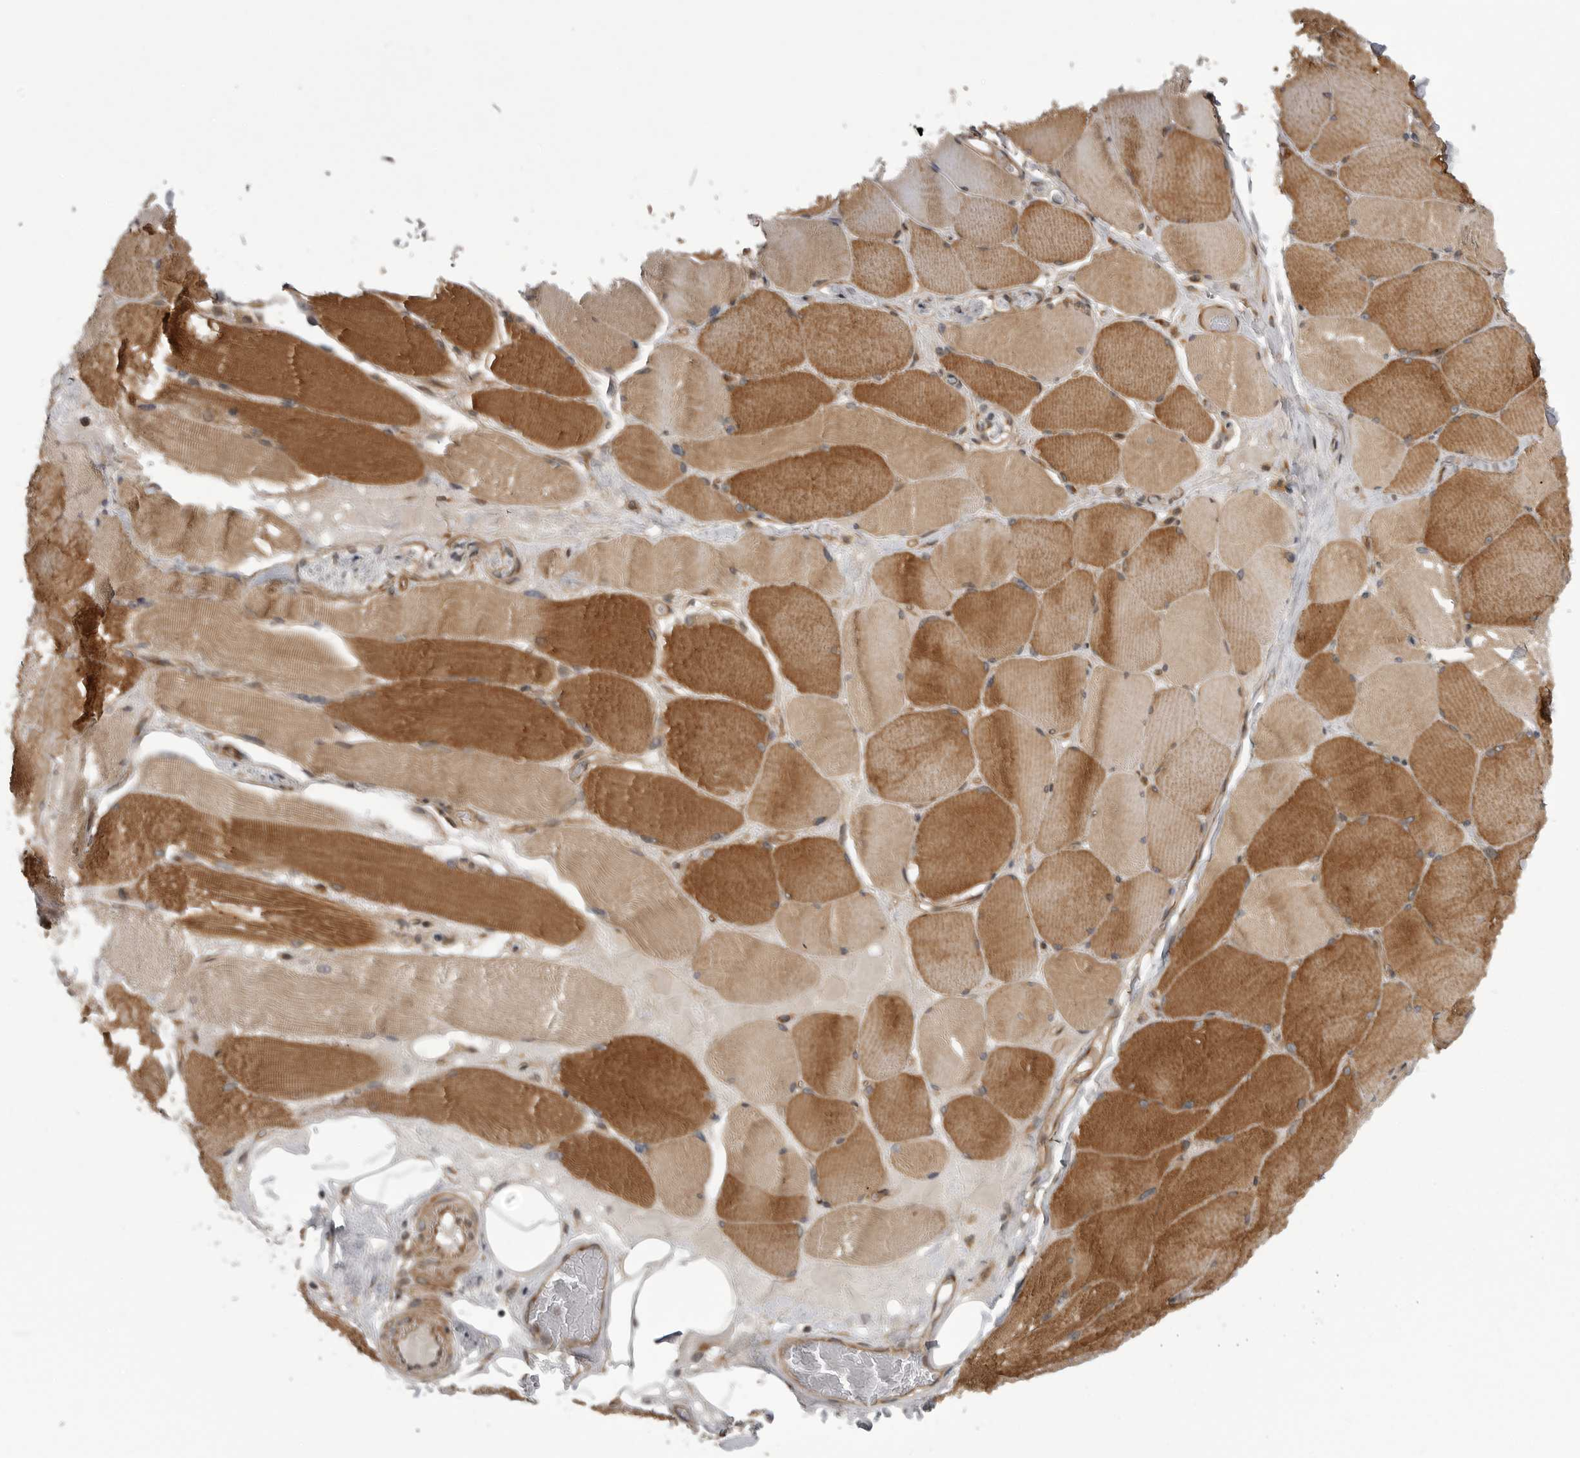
{"staining": {"intensity": "moderate", "quantity": ">75%", "location": "cytoplasmic/membranous"}, "tissue": "skeletal muscle", "cell_type": "Myocytes", "image_type": "normal", "snomed": [{"axis": "morphology", "description": "Normal tissue, NOS"}, {"axis": "topography", "description": "Skin"}, {"axis": "topography", "description": "Skeletal muscle"}], "caption": "Immunohistochemical staining of benign skeletal muscle demonstrates moderate cytoplasmic/membranous protein positivity in approximately >75% of myocytes.", "gene": "PDCL", "patient": {"sex": "male", "age": 83}}